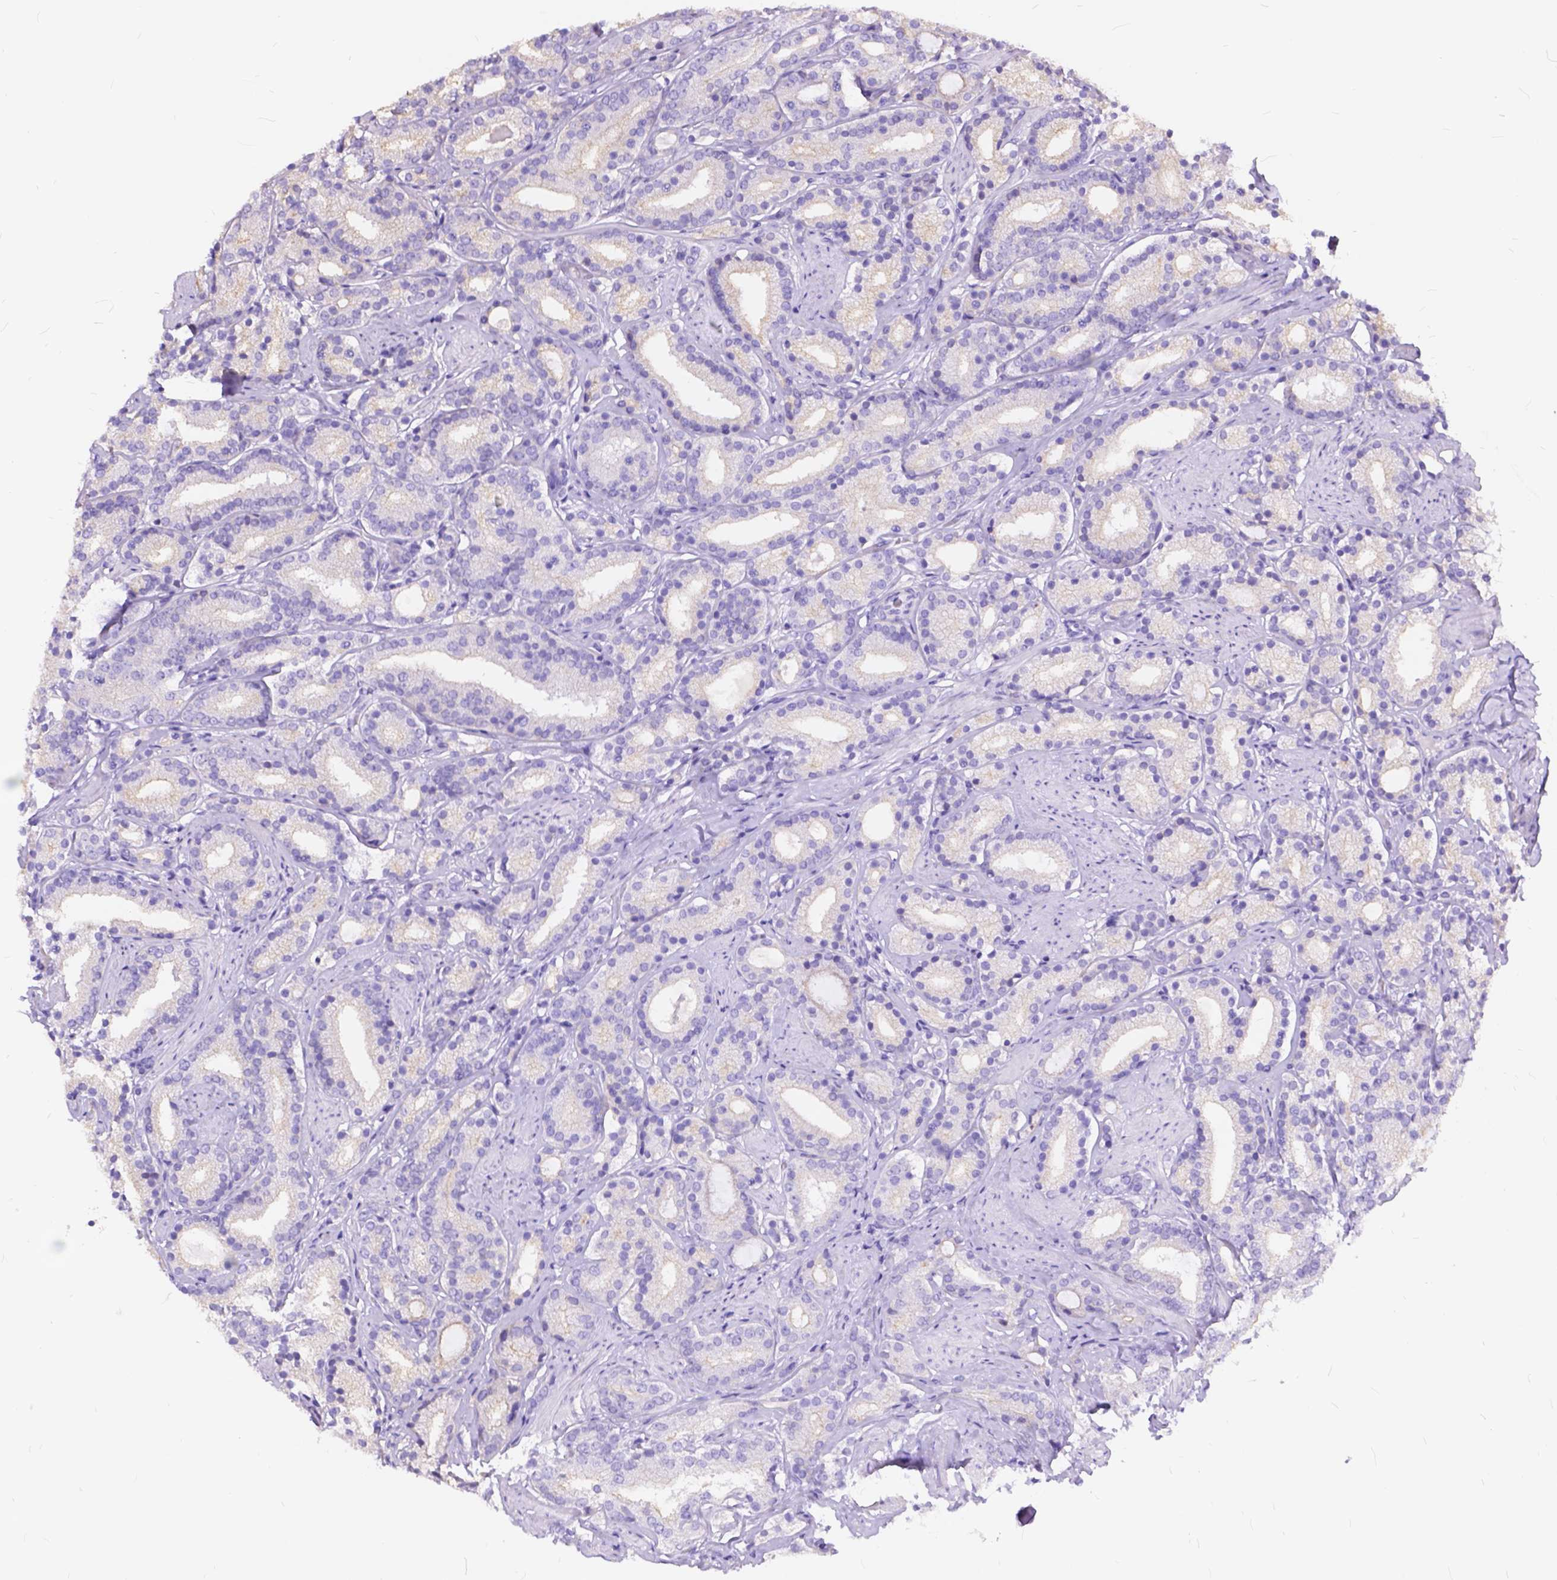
{"staining": {"intensity": "negative", "quantity": "none", "location": "none"}, "tissue": "prostate cancer", "cell_type": "Tumor cells", "image_type": "cancer", "snomed": [{"axis": "morphology", "description": "Adenocarcinoma, High grade"}, {"axis": "topography", "description": "Prostate"}], "caption": "Immunohistochemical staining of prostate cancer exhibits no significant expression in tumor cells. The staining was performed using DAB (3,3'-diaminobenzidine) to visualize the protein expression in brown, while the nuclei were stained in blue with hematoxylin (Magnification: 20x).", "gene": "FOXL2", "patient": {"sex": "male", "age": 63}}